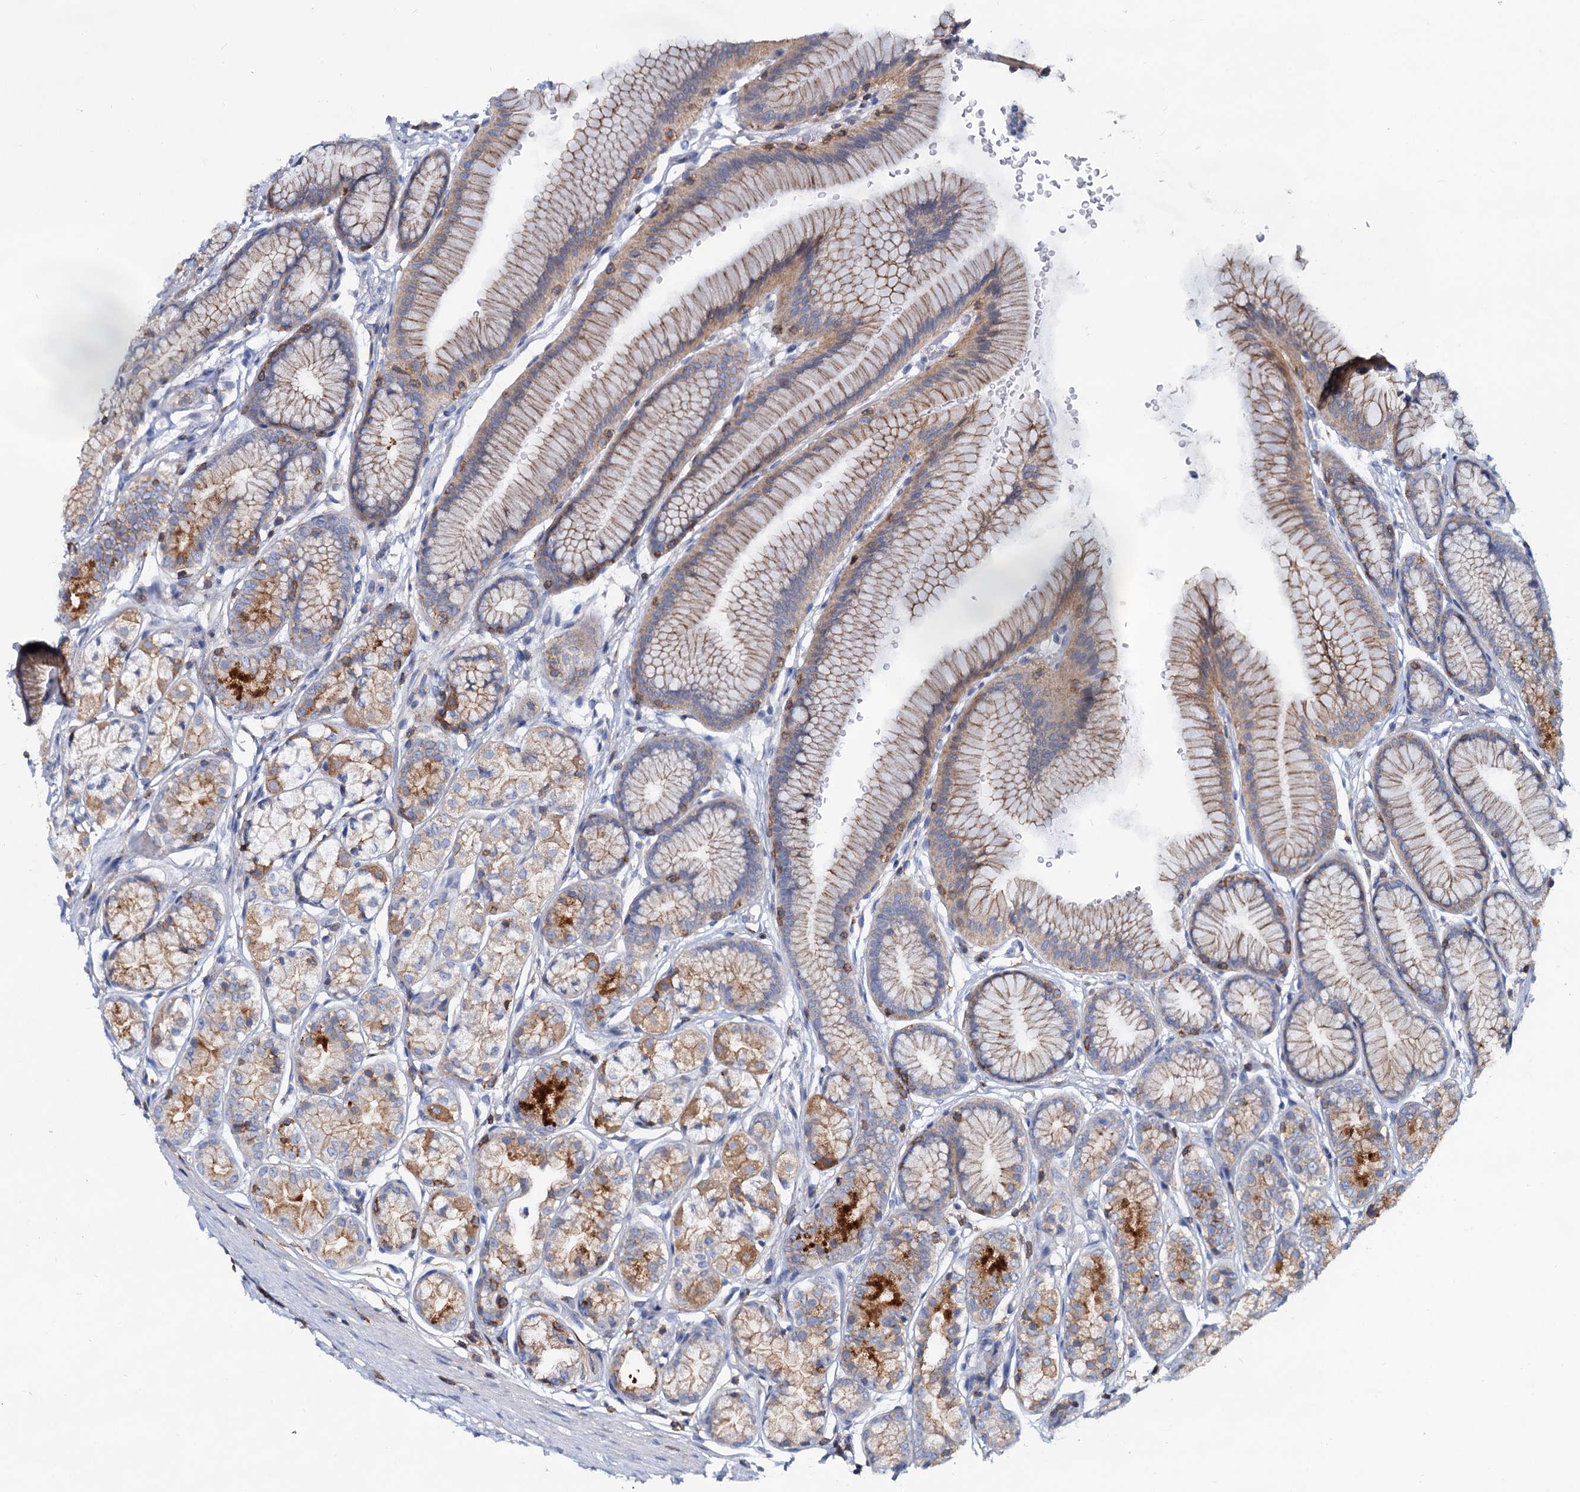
{"staining": {"intensity": "strong", "quantity": "25%-75%", "location": "cytoplasmic/membranous"}, "tissue": "stomach", "cell_type": "Glandular cells", "image_type": "normal", "snomed": [{"axis": "morphology", "description": "Normal tissue, NOS"}, {"axis": "morphology", "description": "Adenocarcinoma, NOS"}, {"axis": "morphology", "description": "Adenocarcinoma, High grade"}, {"axis": "topography", "description": "Stomach, upper"}, {"axis": "topography", "description": "Stomach"}], "caption": "Immunohistochemistry (IHC) image of benign stomach stained for a protein (brown), which demonstrates high levels of strong cytoplasmic/membranous expression in approximately 25%-75% of glandular cells.", "gene": "LRCH4", "patient": {"sex": "female", "age": 65}}